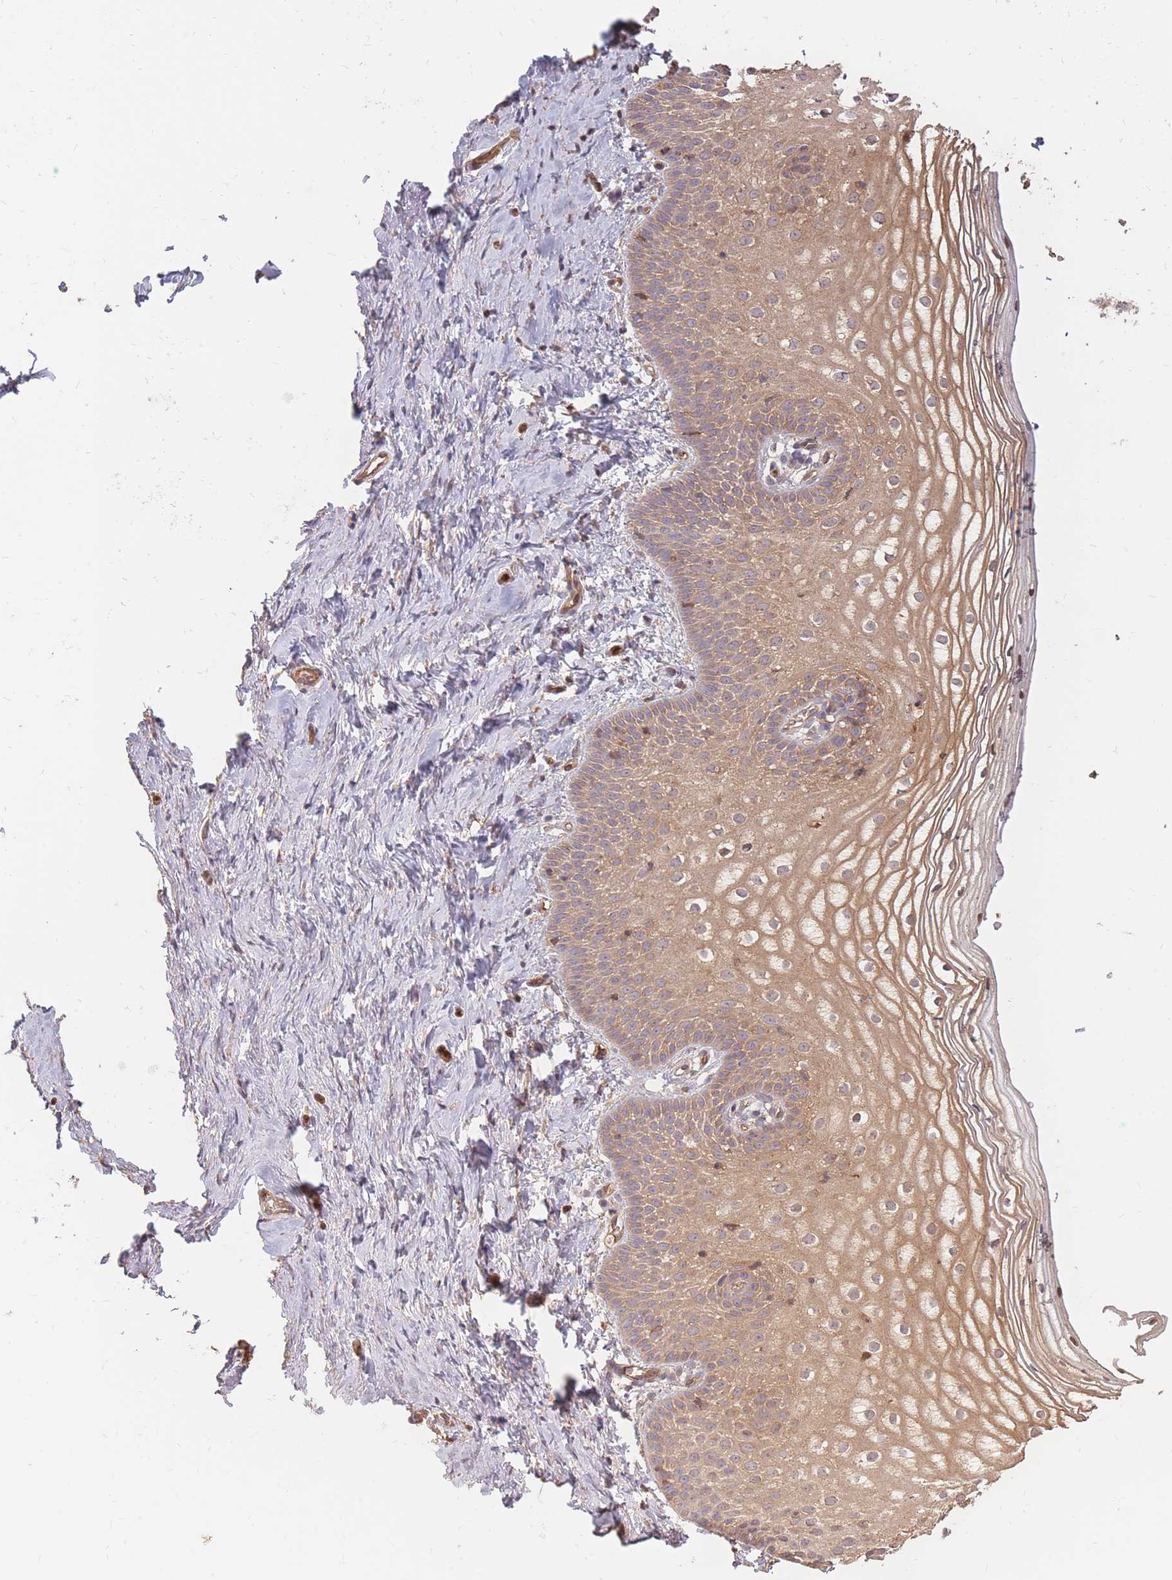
{"staining": {"intensity": "moderate", "quantity": ">75%", "location": "cytoplasmic/membranous"}, "tissue": "vagina", "cell_type": "Squamous epithelial cells", "image_type": "normal", "snomed": [{"axis": "morphology", "description": "Normal tissue, NOS"}, {"axis": "topography", "description": "Vagina"}], "caption": "Protein expression analysis of benign human vagina reveals moderate cytoplasmic/membranous expression in about >75% of squamous epithelial cells. (brown staining indicates protein expression, while blue staining denotes nuclei).", "gene": "PLS3", "patient": {"sex": "female", "age": 56}}